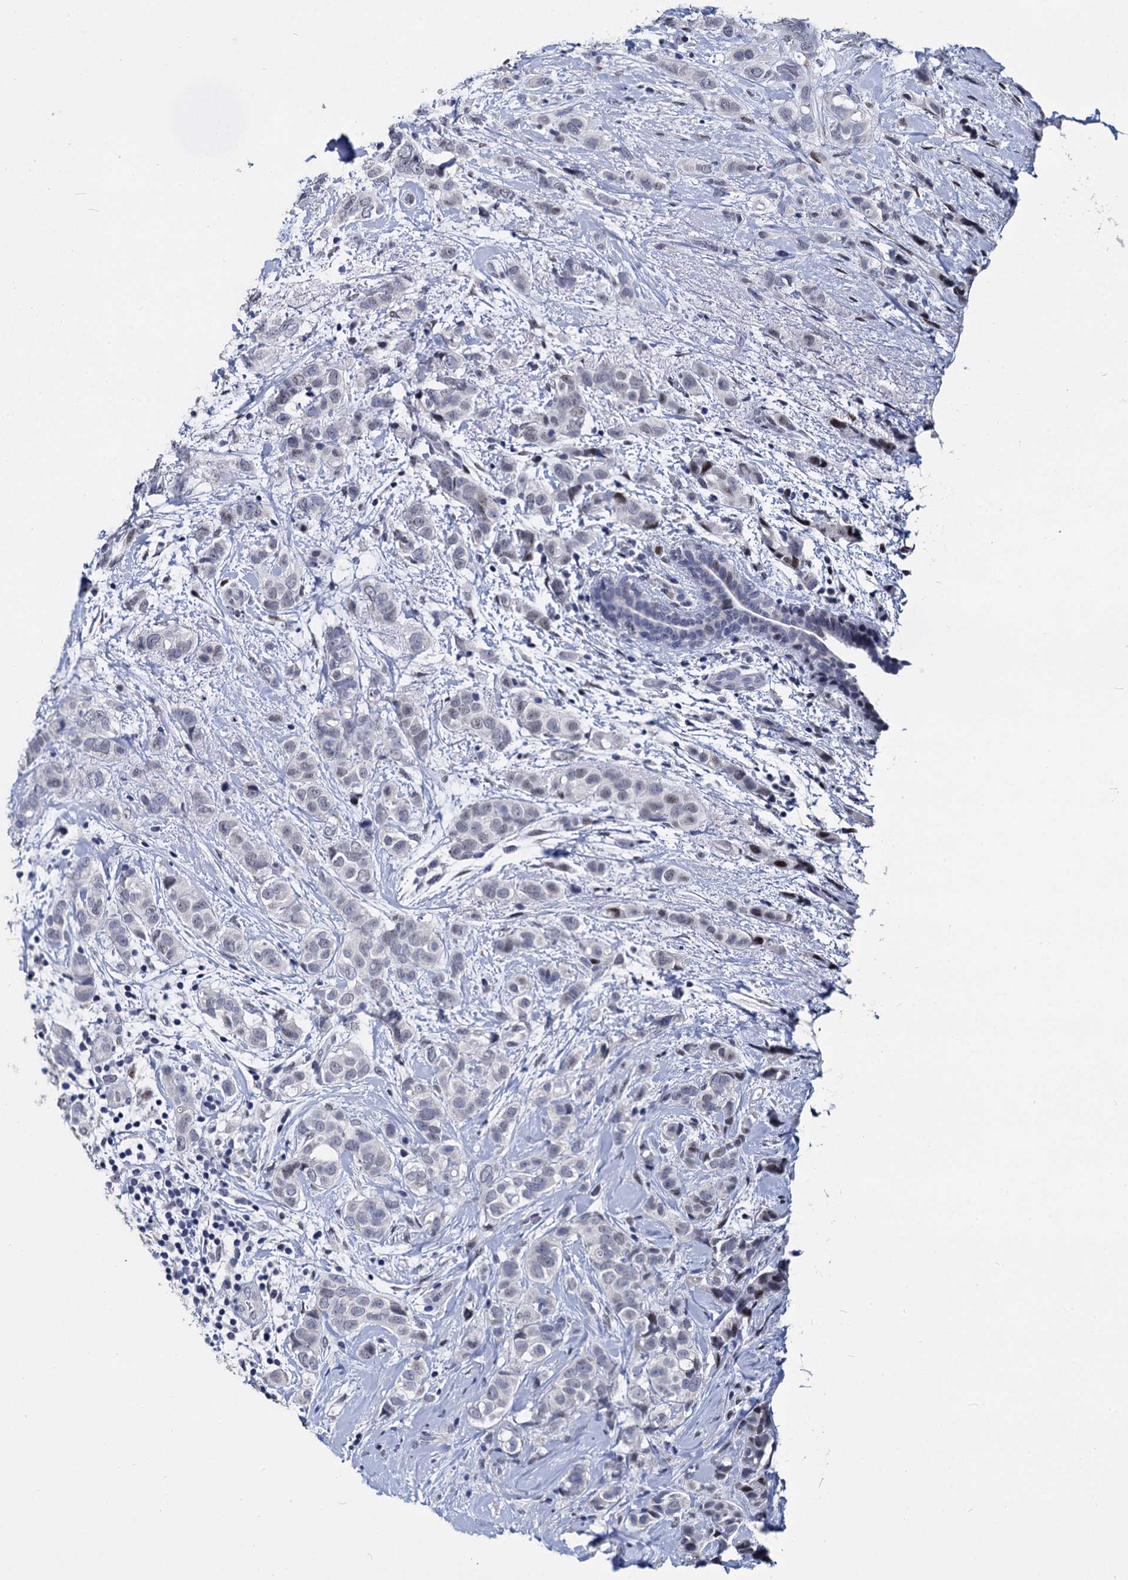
{"staining": {"intensity": "negative", "quantity": "none", "location": "none"}, "tissue": "breast cancer", "cell_type": "Tumor cells", "image_type": "cancer", "snomed": [{"axis": "morphology", "description": "Lobular carcinoma"}, {"axis": "topography", "description": "Breast"}], "caption": "This is a image of IHC staining of lobular carcinoma (breast), which shows no expression in tumor cells.", "gene": "MAGEA4", "patient": {"sex": "female", "age": 51}}